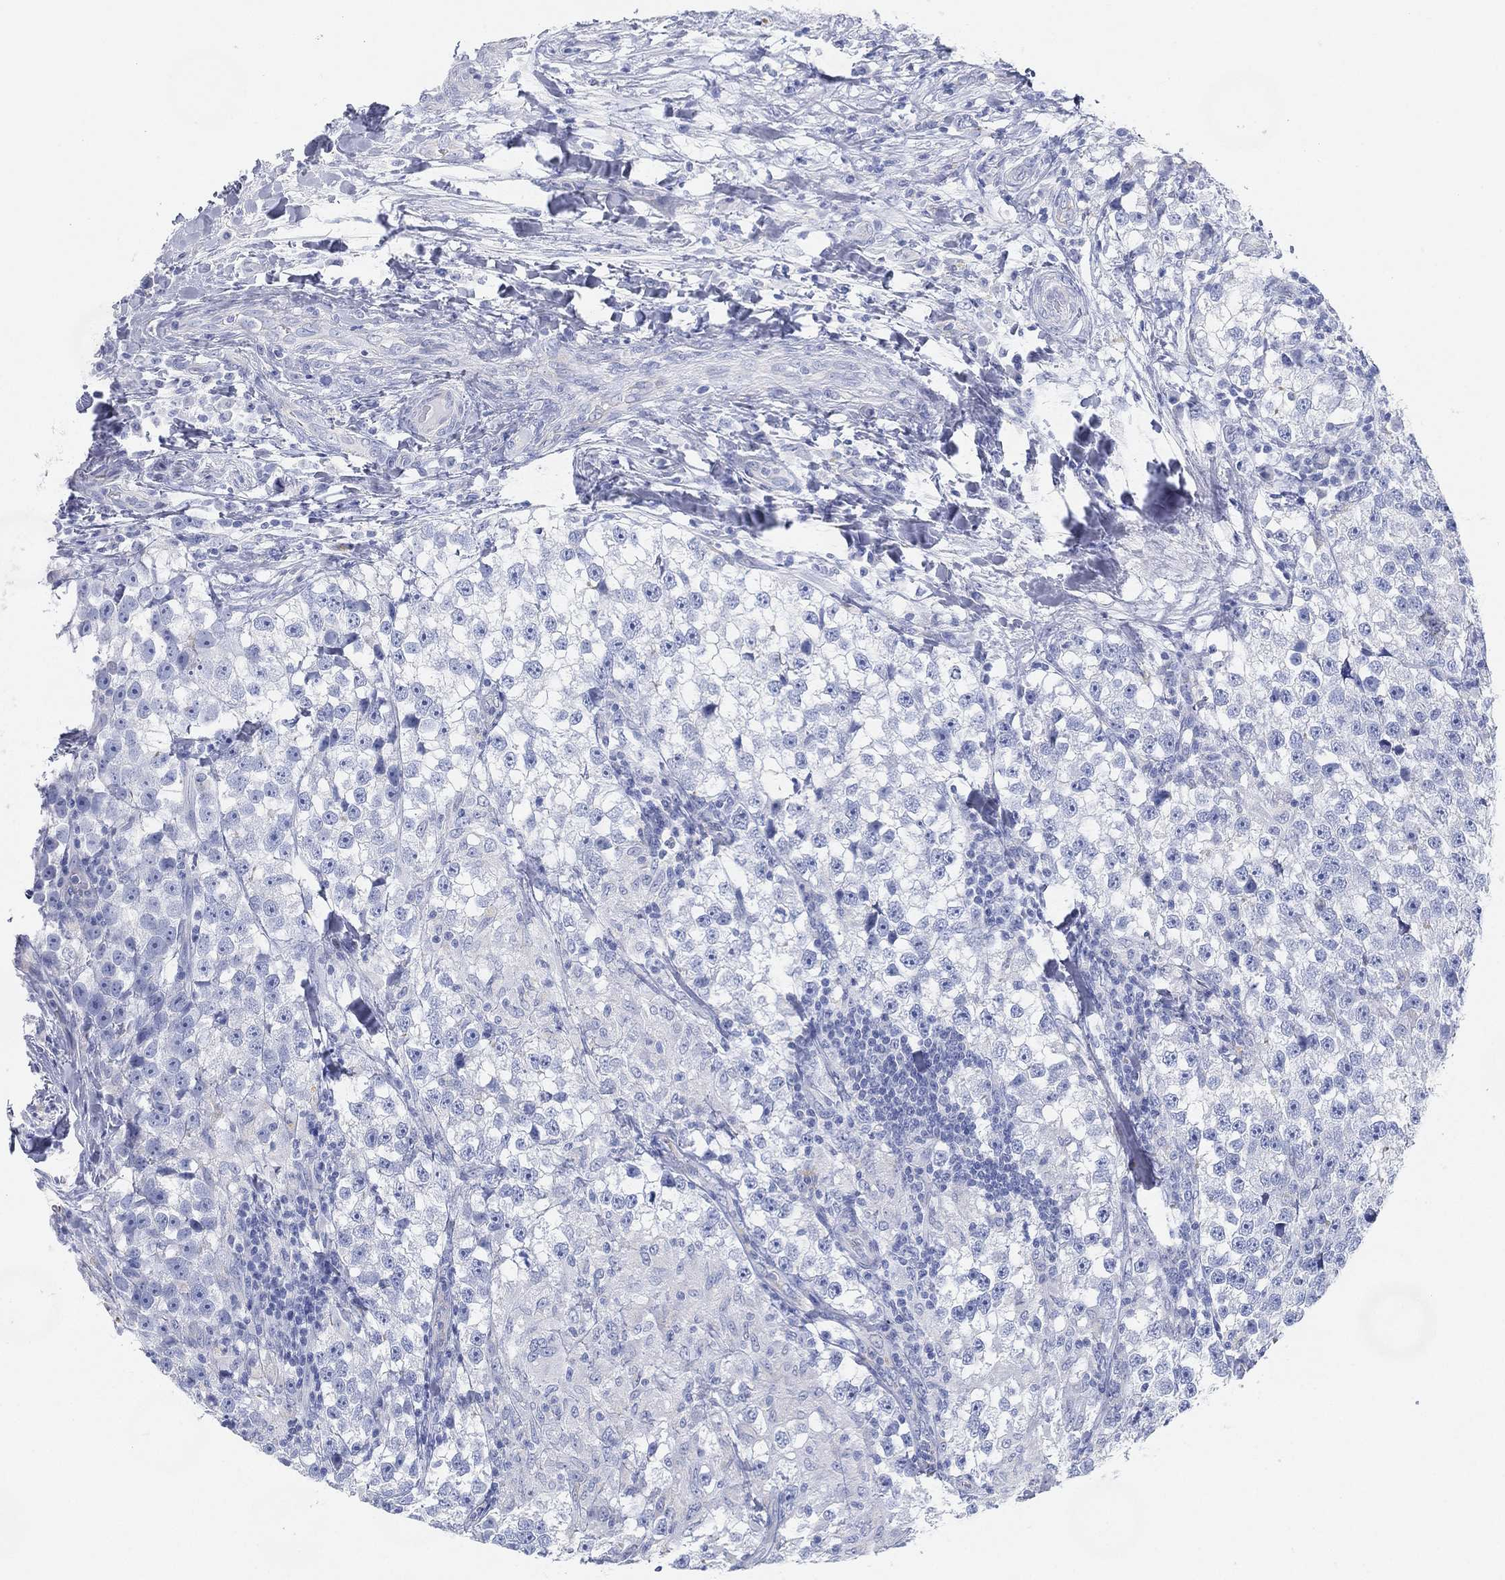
{"staining": {"intensity": "negative", "quantity": "none", "location": "none"}, "tissue": "testis cancer", "cell_type": "Tumor cells", "image_type": "cancer", "snomed": [{"axis": "morphology", "description": "Seminoma, NOS"}, {"axis": "topography", "description": "Testis"}], "caption": "High power microscopy image of an IHC histopathology image of testis cancer, revealing no significant staining in tumor cells.", "gene": "GPR61", "patient": {"sex": "male", "age": 46}}